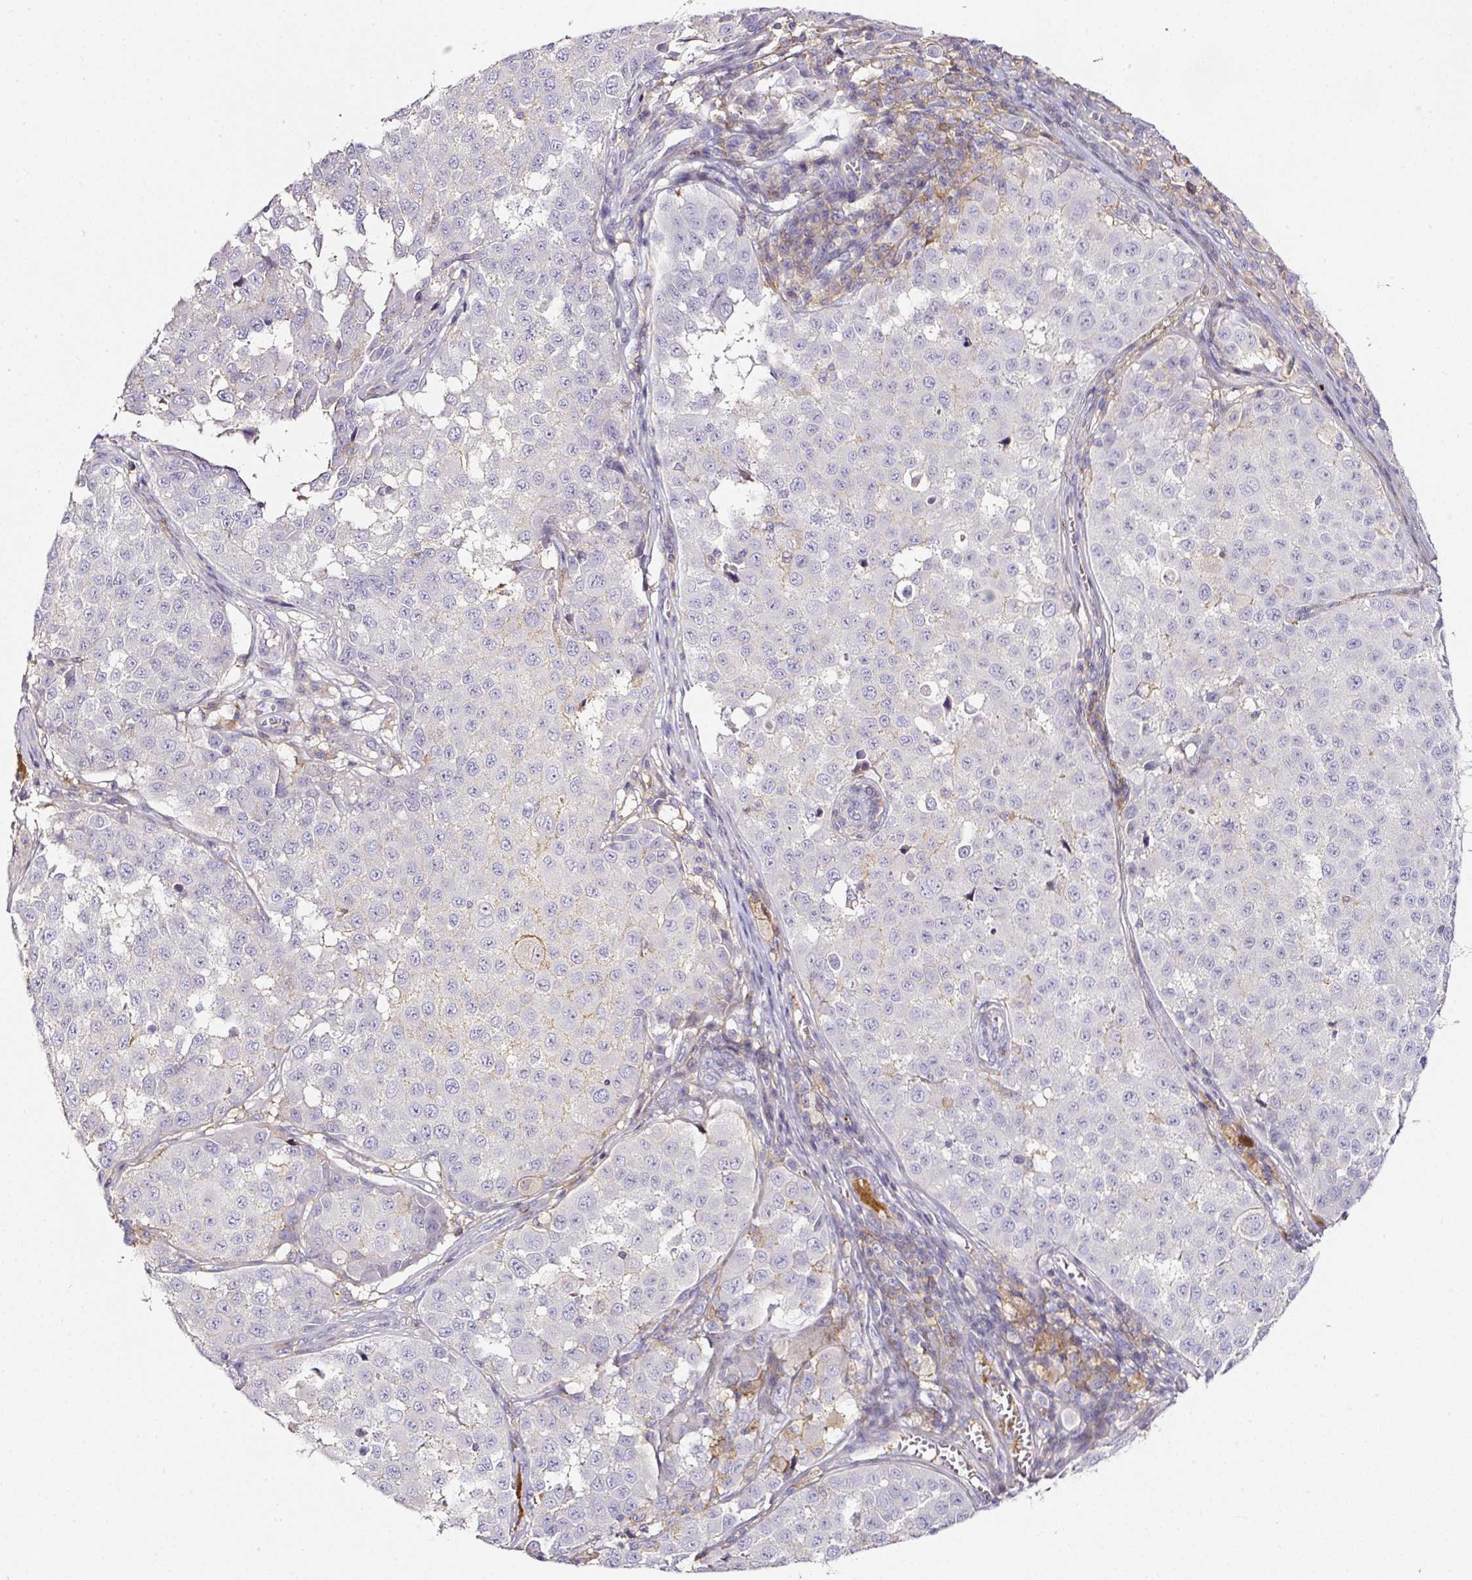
{"staining": {"intensity": "negative", "quantity": "none", "location": "none"}, "tissue": "melanoma", "cell_type": "Tumor cells", "image_type": "cancer", "snomed": [{"axis": "morphology", "description": "Malignant melanoma, NOS"}, {"axis": "topography", "description": "Skin"}], "caption": "Protein analysis of melanoma shows no significant expression in tumor cells. (DAB (3,3'-diaminobenzidine) IHC with hematoxylin counter stain).", "gene": "CD47", "patient": {"sex": "male", "age": 64}}